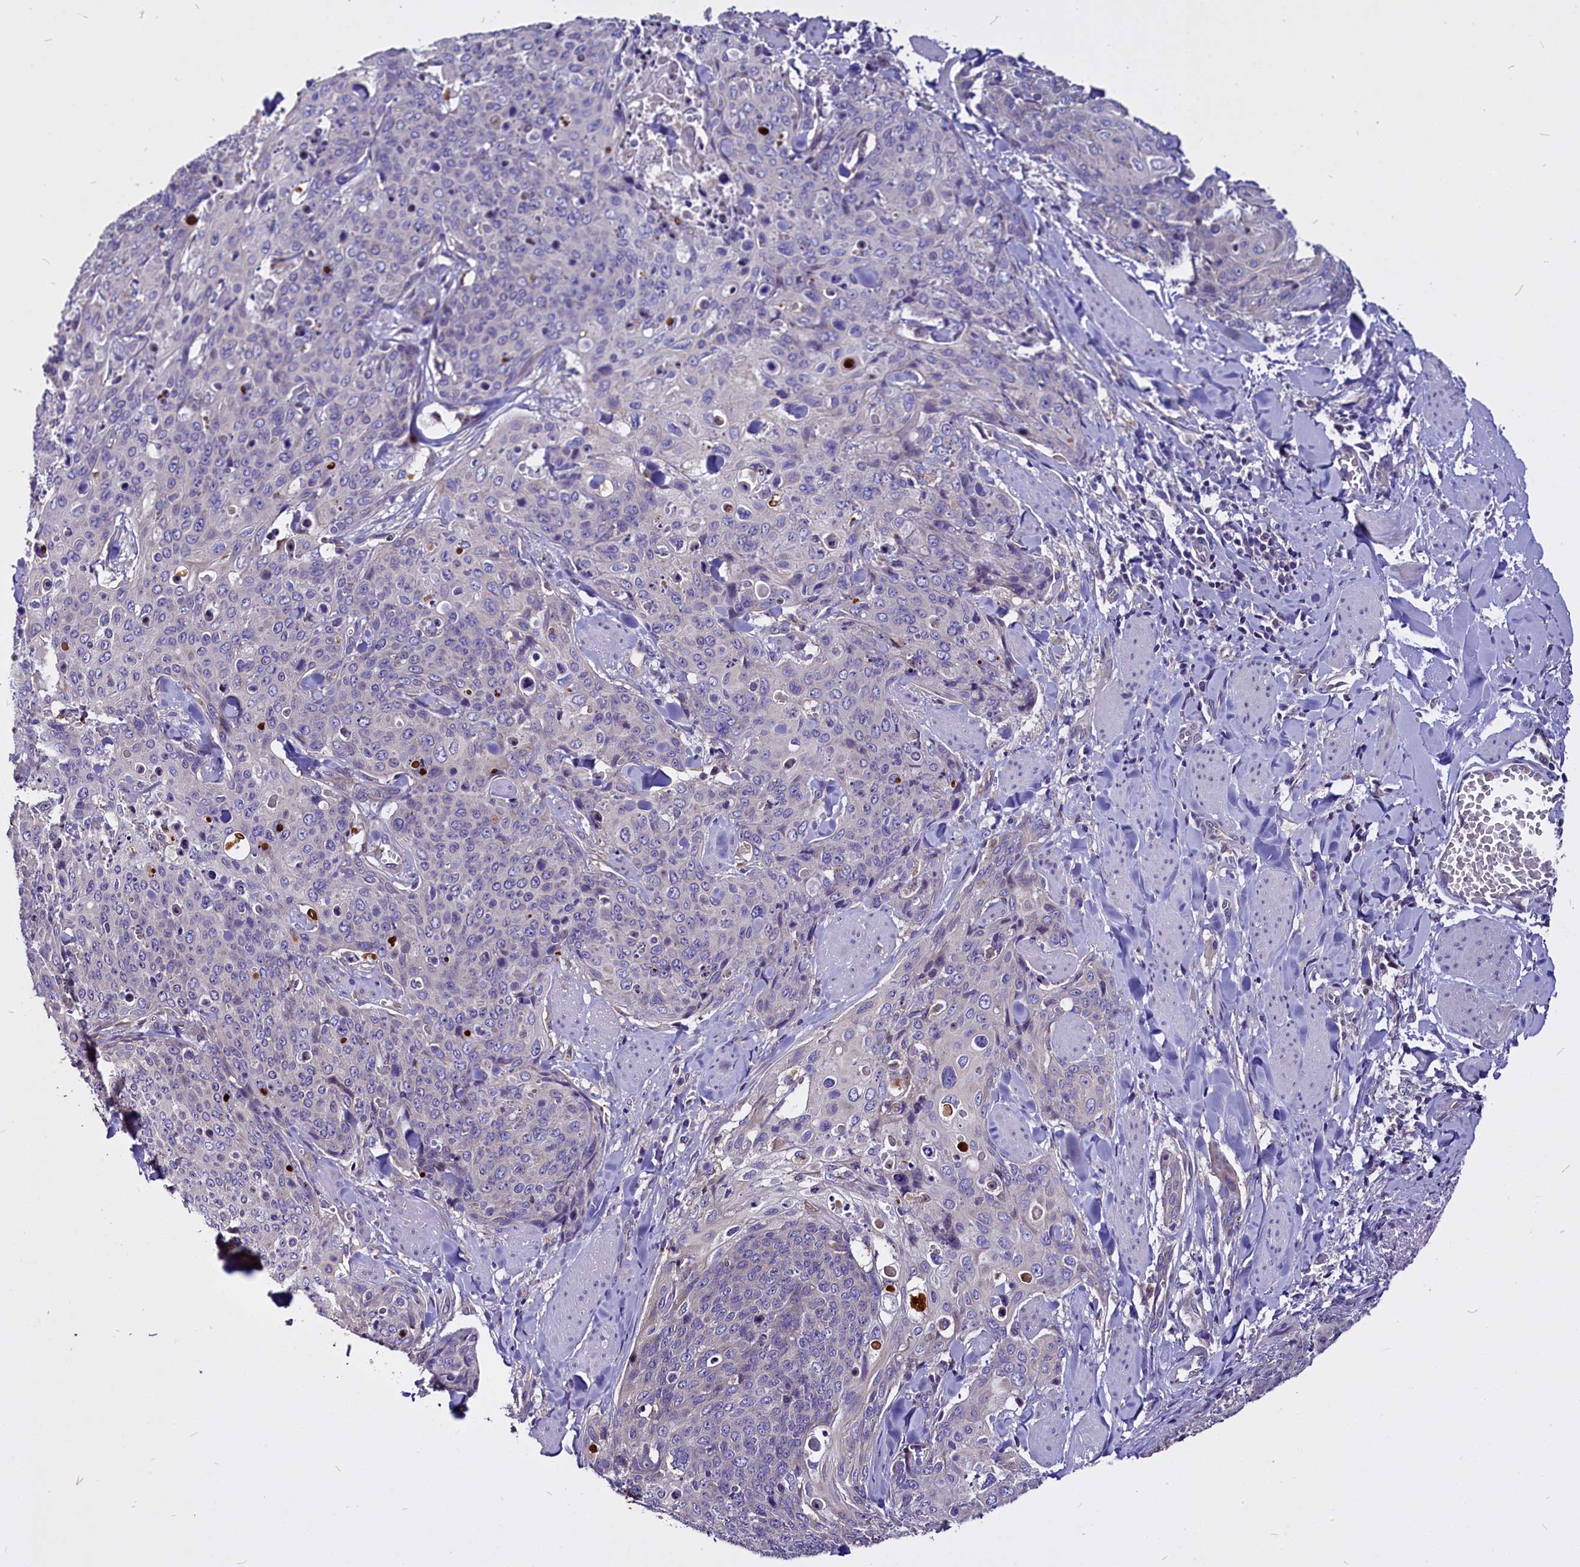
{"staining": {"intensity": "negative", "quantity": "none", "location": "none"}, "tissue": "skin cancer", "cell_type": "Tumor cells", "image_type": "cancer", "snomed": [{"axis": "morphology", "description": "Squamous cell carcinoma, NOS"}, {"axis": "topography", "description": "Skin"}, {"axis": "topography", "description": "Vulva"}], "caption": "This image is of skin cancer (squamous cell carcinoma) stained with IHC to label a protein in brown with the nuclei are counter-stained blue. There is no positivity in tumor cells.", "gene": "CEP170", "patient": {"sex": "female", "age": 85}}